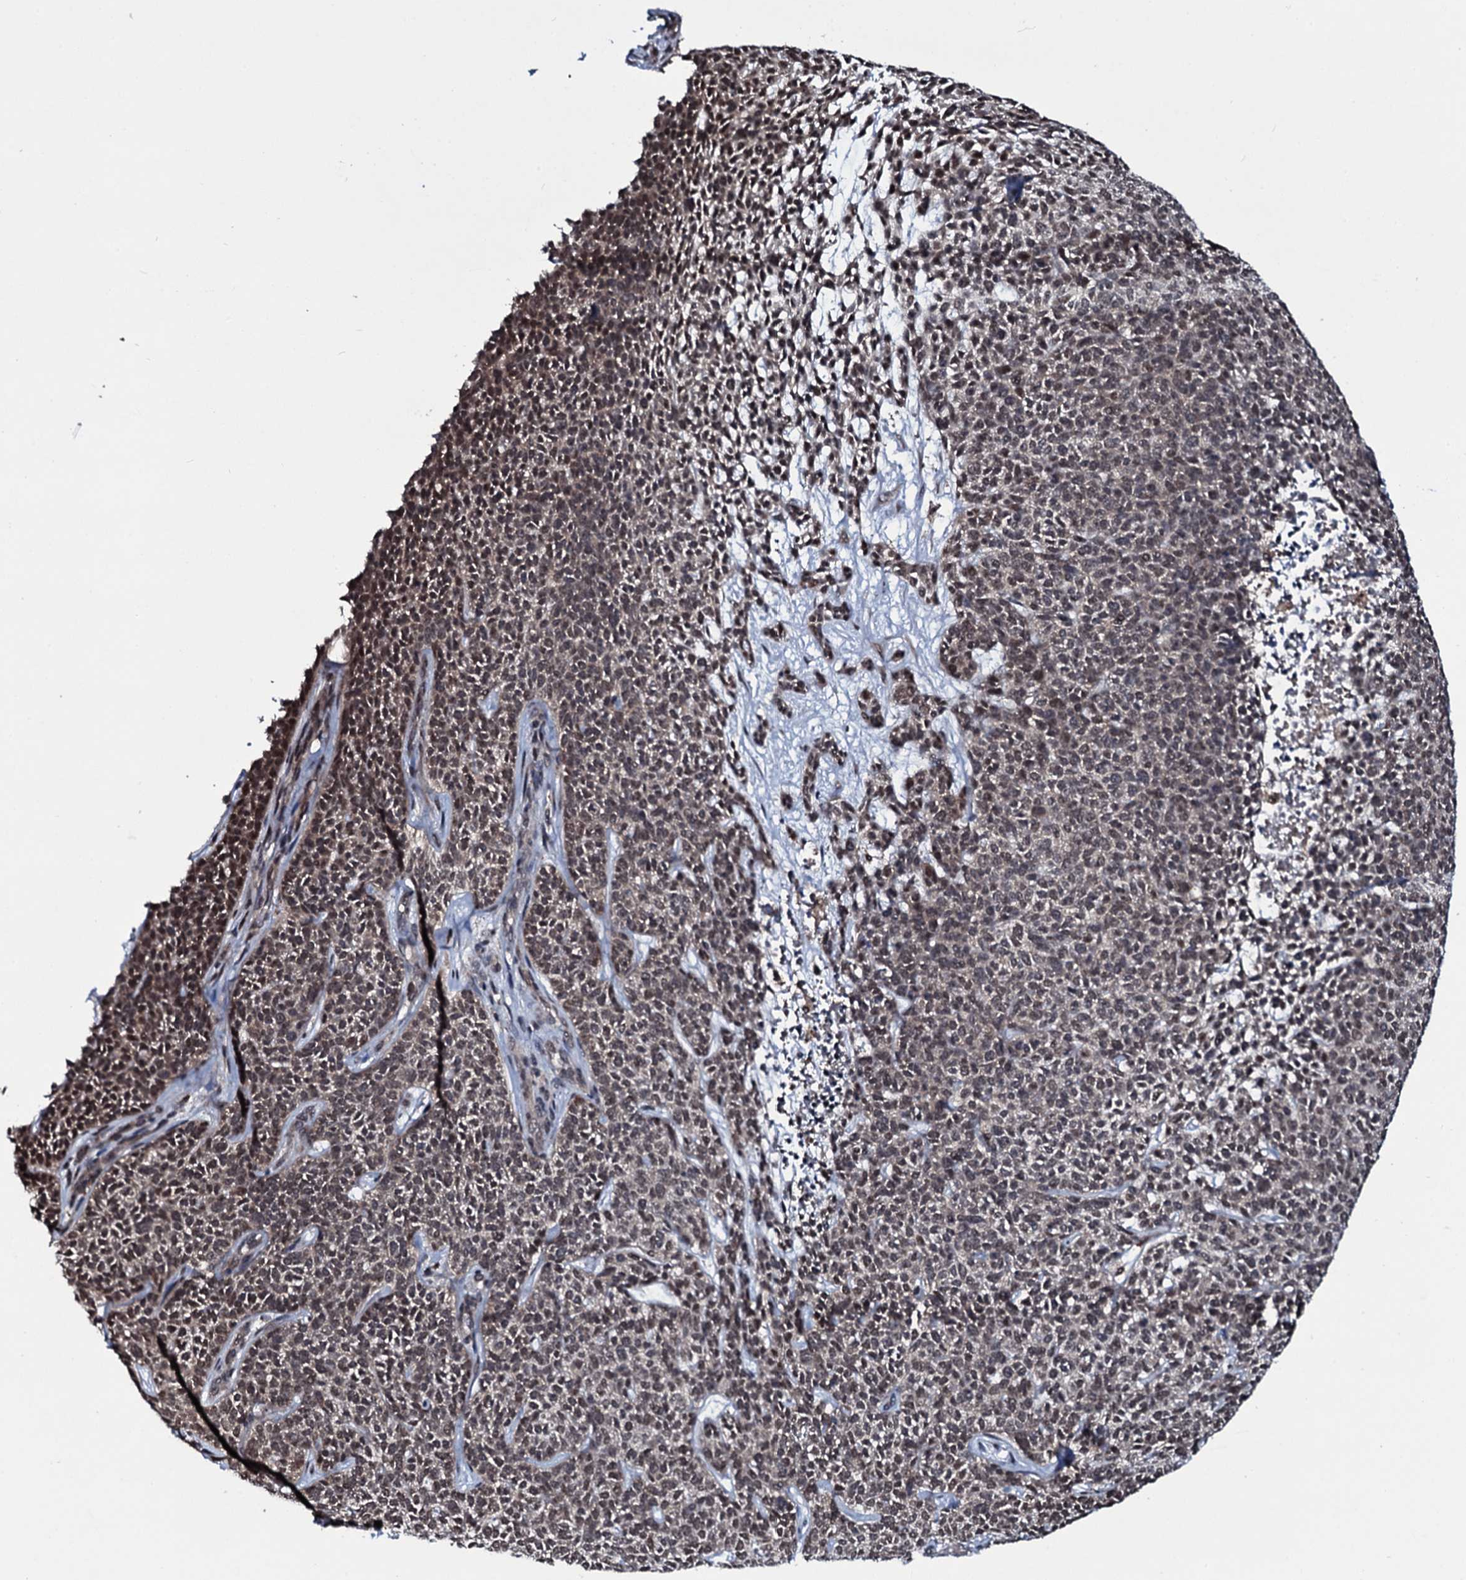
{"staining": {"intensity": "moderate", "quantity": "25%-75%", "location": "nuclear"}, "tissue": "skin cancer", "cell_type": "Tumor cells", "image_type": "cancer", "snomed": [{"axis": "morphology", "description": "Basal cell carcinoma"}, {"axis": "topography", "description": "Skin"}], "caption": "Immunohistochemistry staining of skin cancer, which reveals medium levels of moderate nuclear positivity in approximately 25%-75% of tumor cells indicating moderate nuclear protein staining. The staining was performed using DAB (3,3'-diaminobenzidine) (brown) for protein detection and nuclei were counterstained in hematoxylin (blue).", "gene": "HDDC3", "patient": {"sex": "female", "age": 84}}